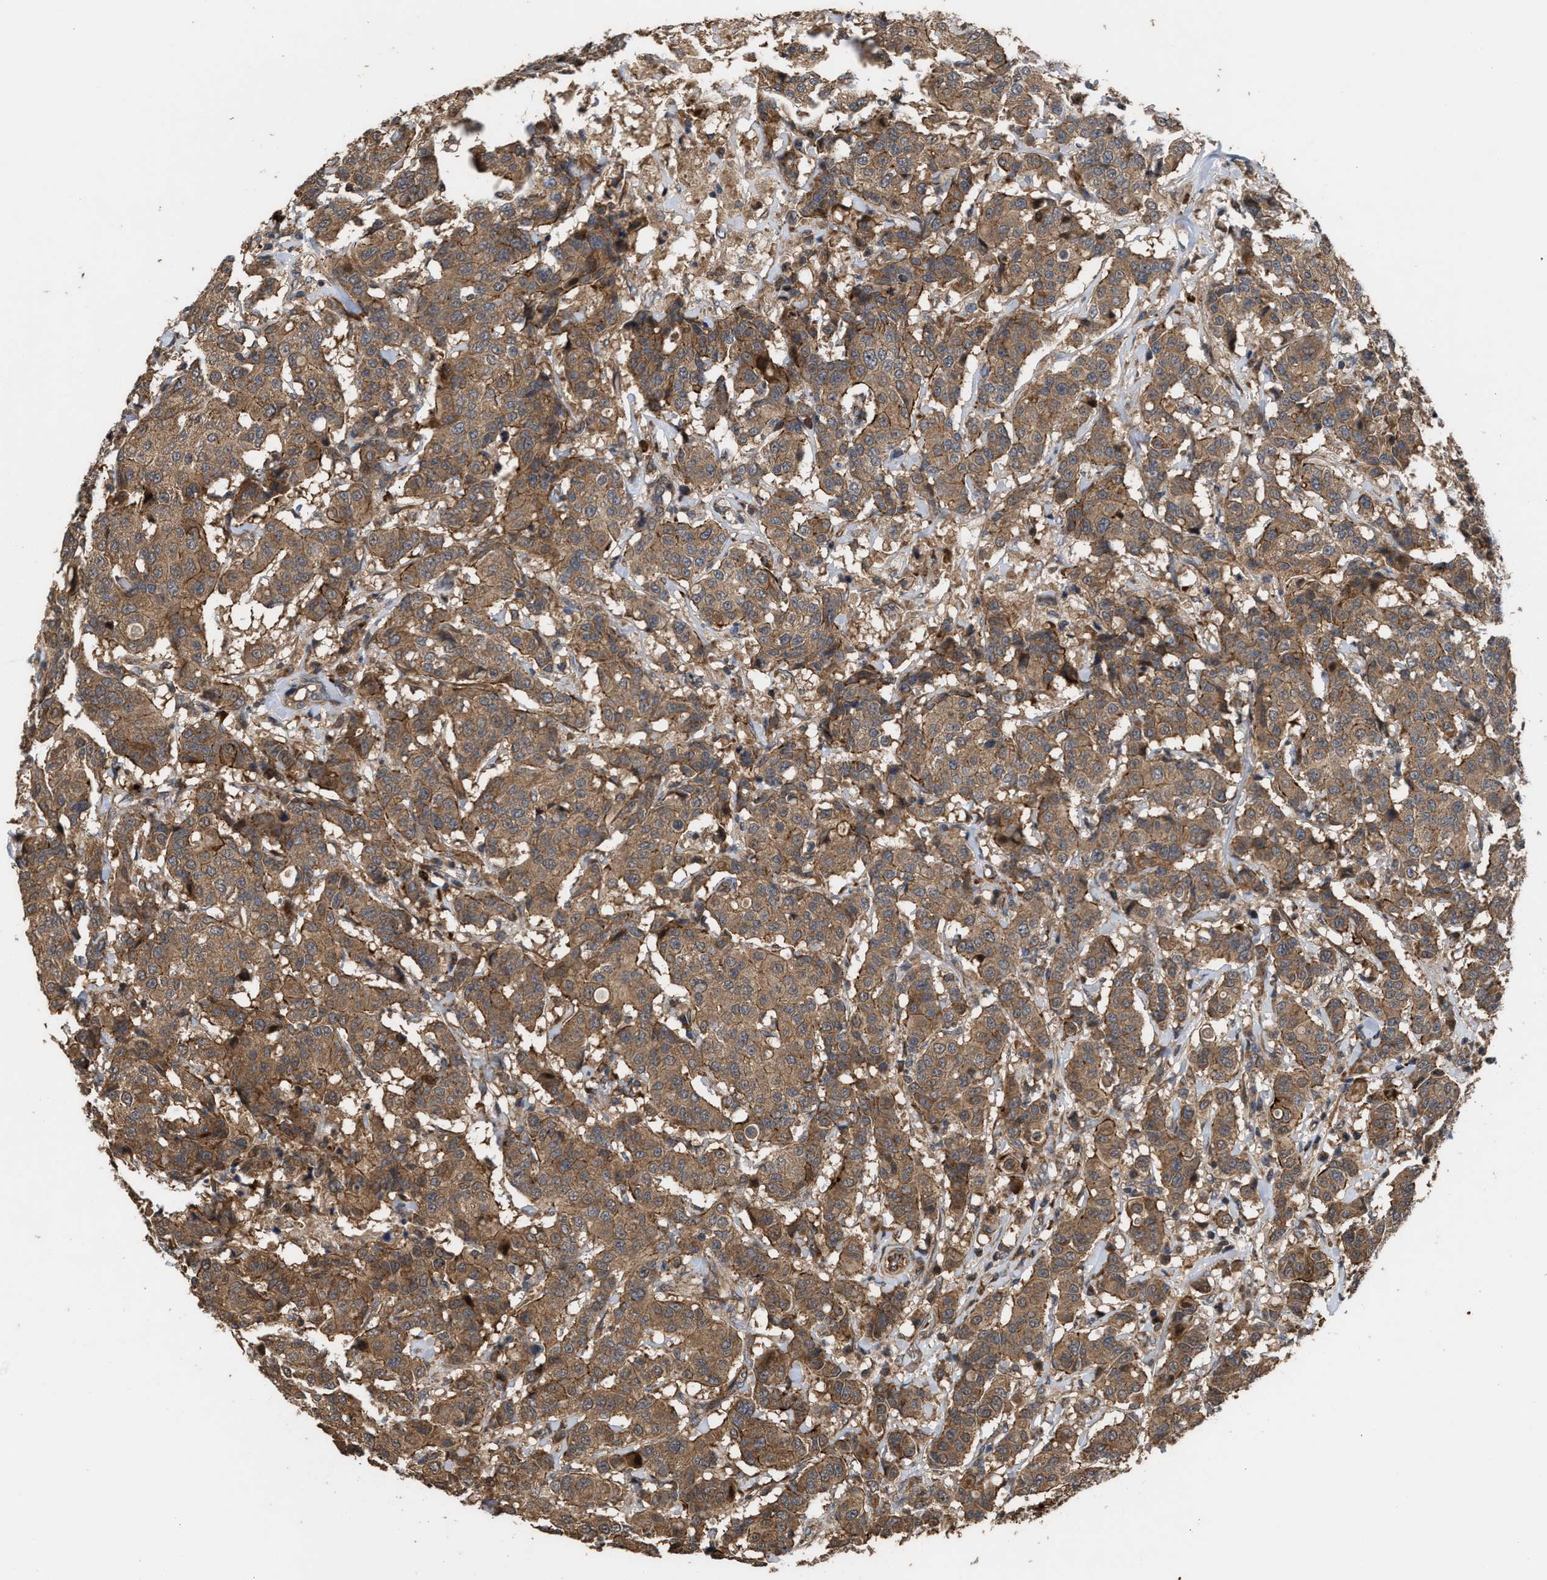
{"staining": {"intensity": "moderate", "quantity": ">75%", "location": "cytoplasmic/membranous"}, "tissue": "breast cancer", "cell_type": "Tumor cells", "image_type": "cancer", "snomed": [{"axis": "morphology", "description": "Duct carcinoma"}, {"axis": "topography", "description": "Breast"}], "caption": "Protein staining of breast invasive ductal carcinoma tissue displays moderate cytoplasmic/membranous expression in about >75% of tumor cells. Nuclei are stained in blue.", "gene": "STAU1", "patient": {"sex": "female", "age": 27}}